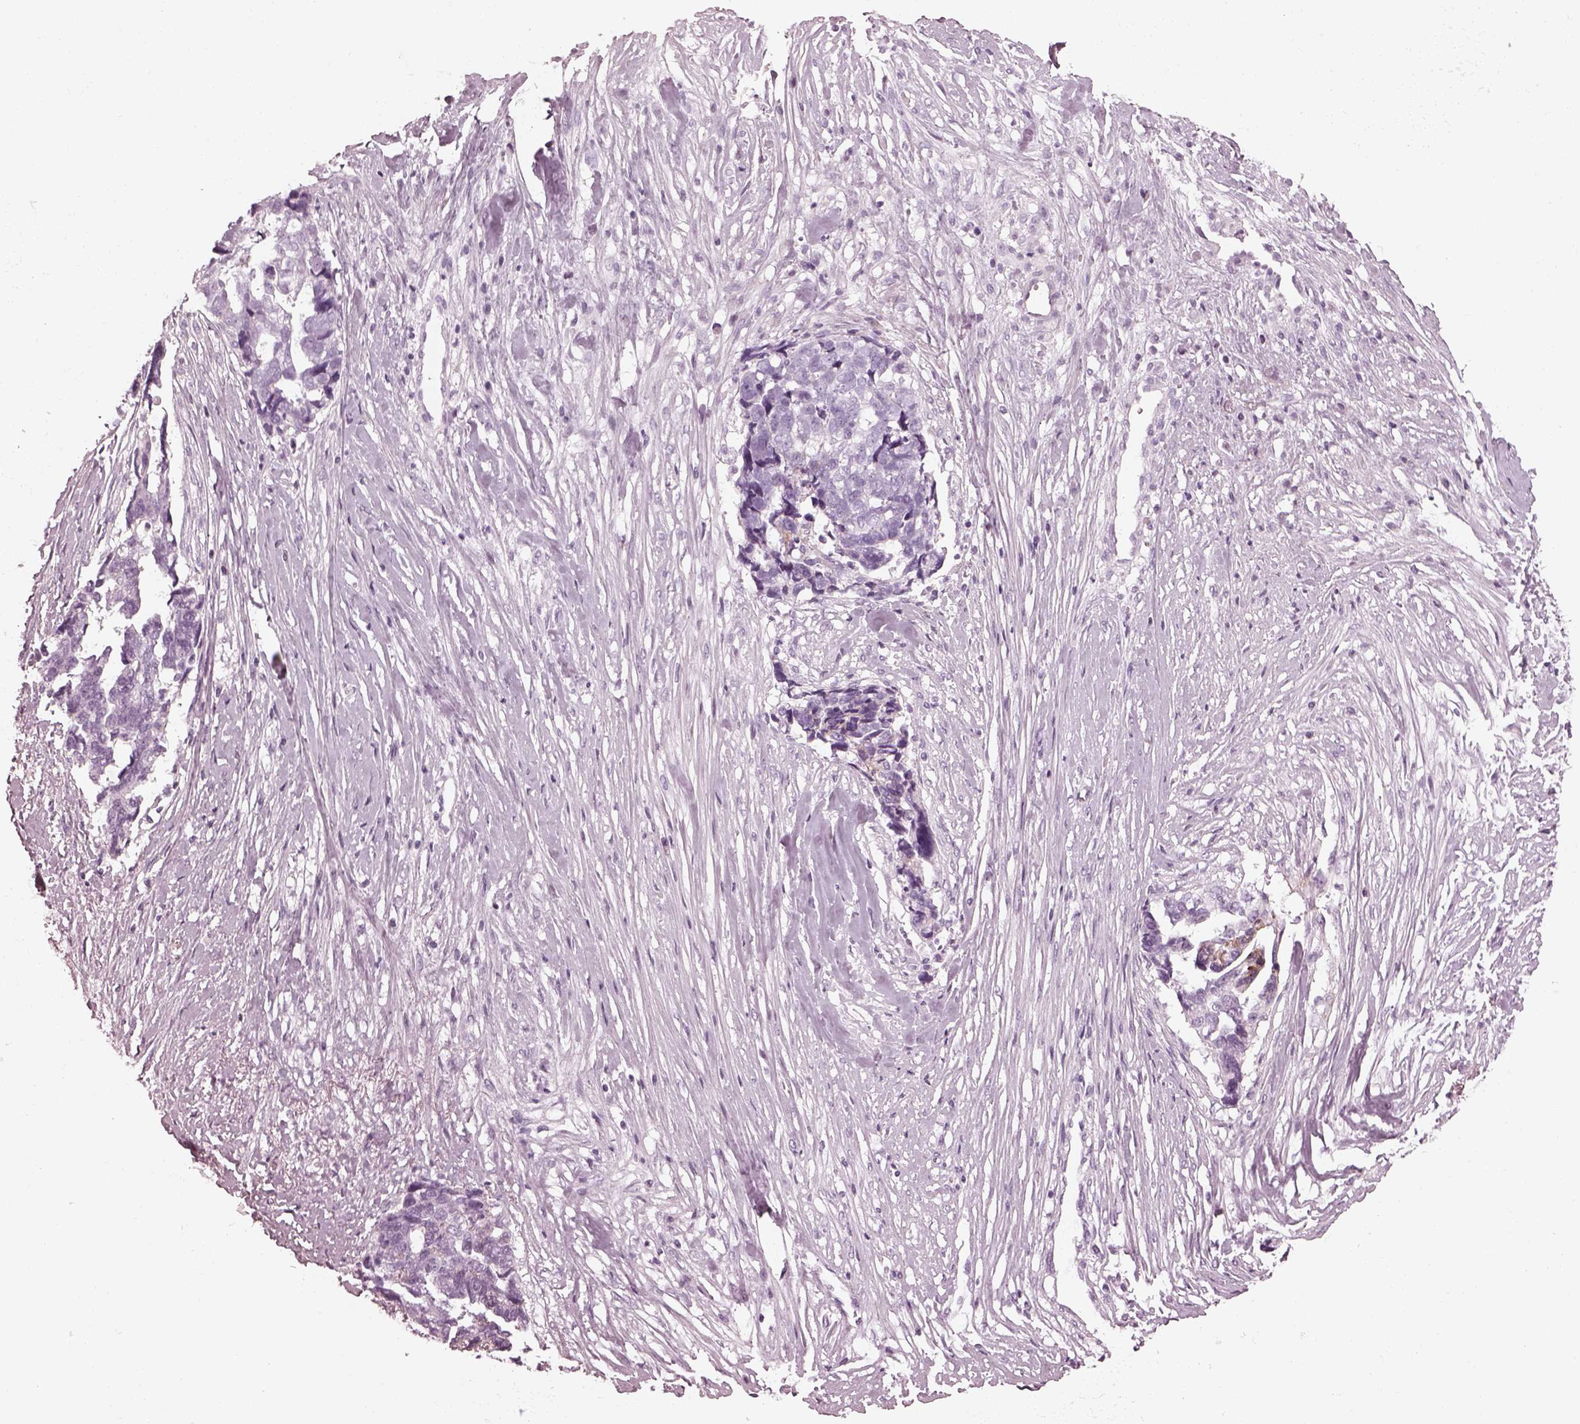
{"staining": {"intensity": "negative", "quantity": "none", "location": "none"}, "tissue": "ovarian cancer", "cell_type": "Tumor cells", "image_type": "cancer", "snomed": [{"axis": "morphology", "description": "Cystadenocarcinoma, serous, NOS"}, {"axis": "topography", "description": "Ovary"}], "caption": "Ovarian cancer was stained to show a protein in brown. There is no significant positivity in tumor cells. The staining was performed using DAB (3,3'-diaminobenzidine) to visualize the protein expression in brown, while the nuclei were stained in blue with hematoxylin (Magnification: 20x).", "gene": "OPN4", "patient": {"sex": "female", "age": 69}}